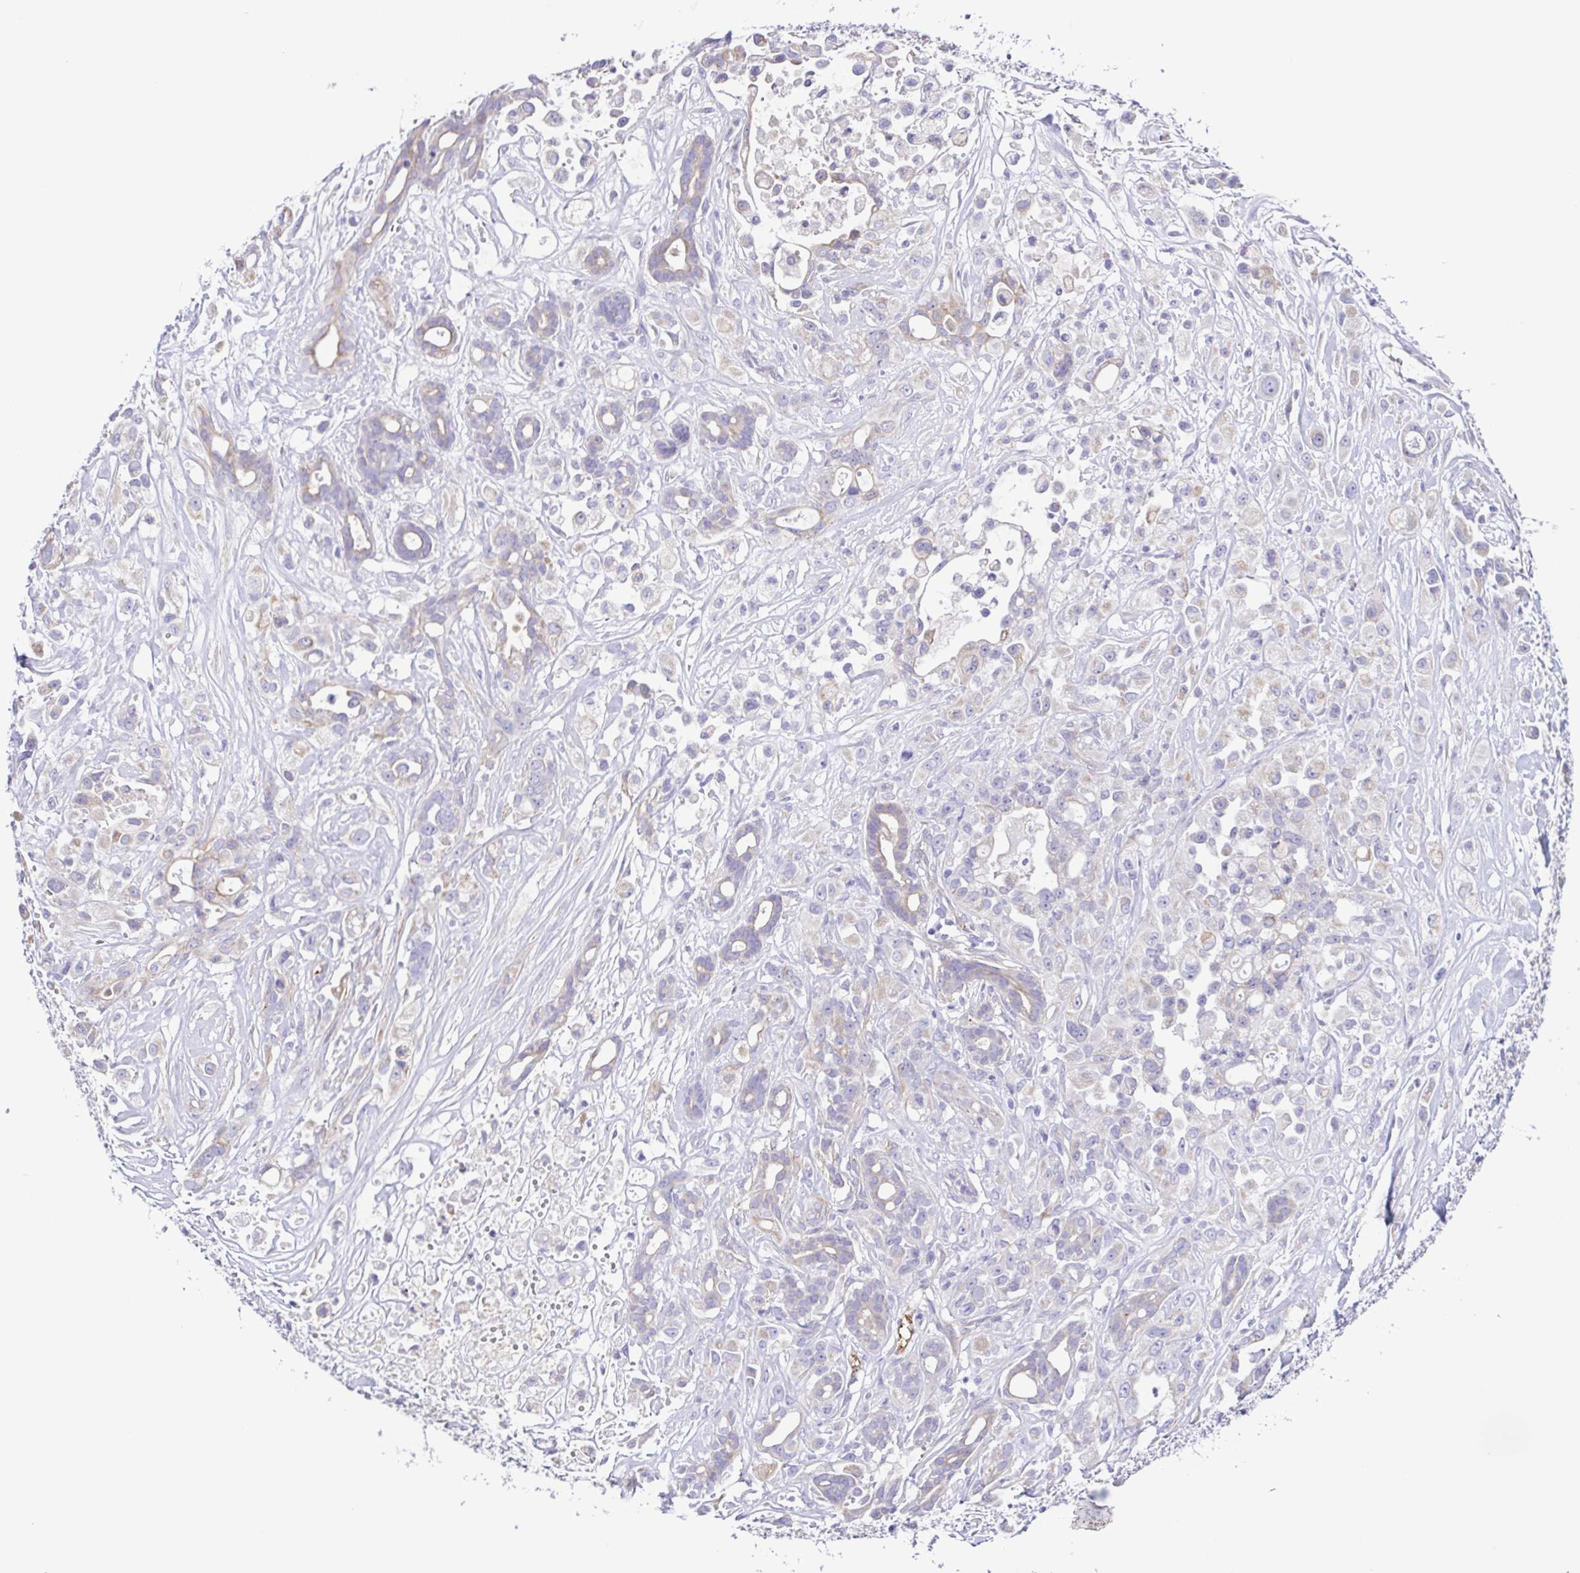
{"staining": {"intensity": "weak", "quantity": "<25%", "location": "cytoplasmic/membranous"}, "tissue": "pancreatic cancer", "cell_type": "Tumor cells", "image_type": "cancer", "snomed": [{"axis": "morphology", "description": "Adenocarcinoma, NOS"}, {"axis": "topography", "description": "Pancreas"}], "caption": "This is an immunohistochemistry histopathology image of human pancreatic cancer (adenocarcinoma). There is no expression in tumor cells.", "gene": "GABBR2", "patient": {"sex": "male", "age": 44}}